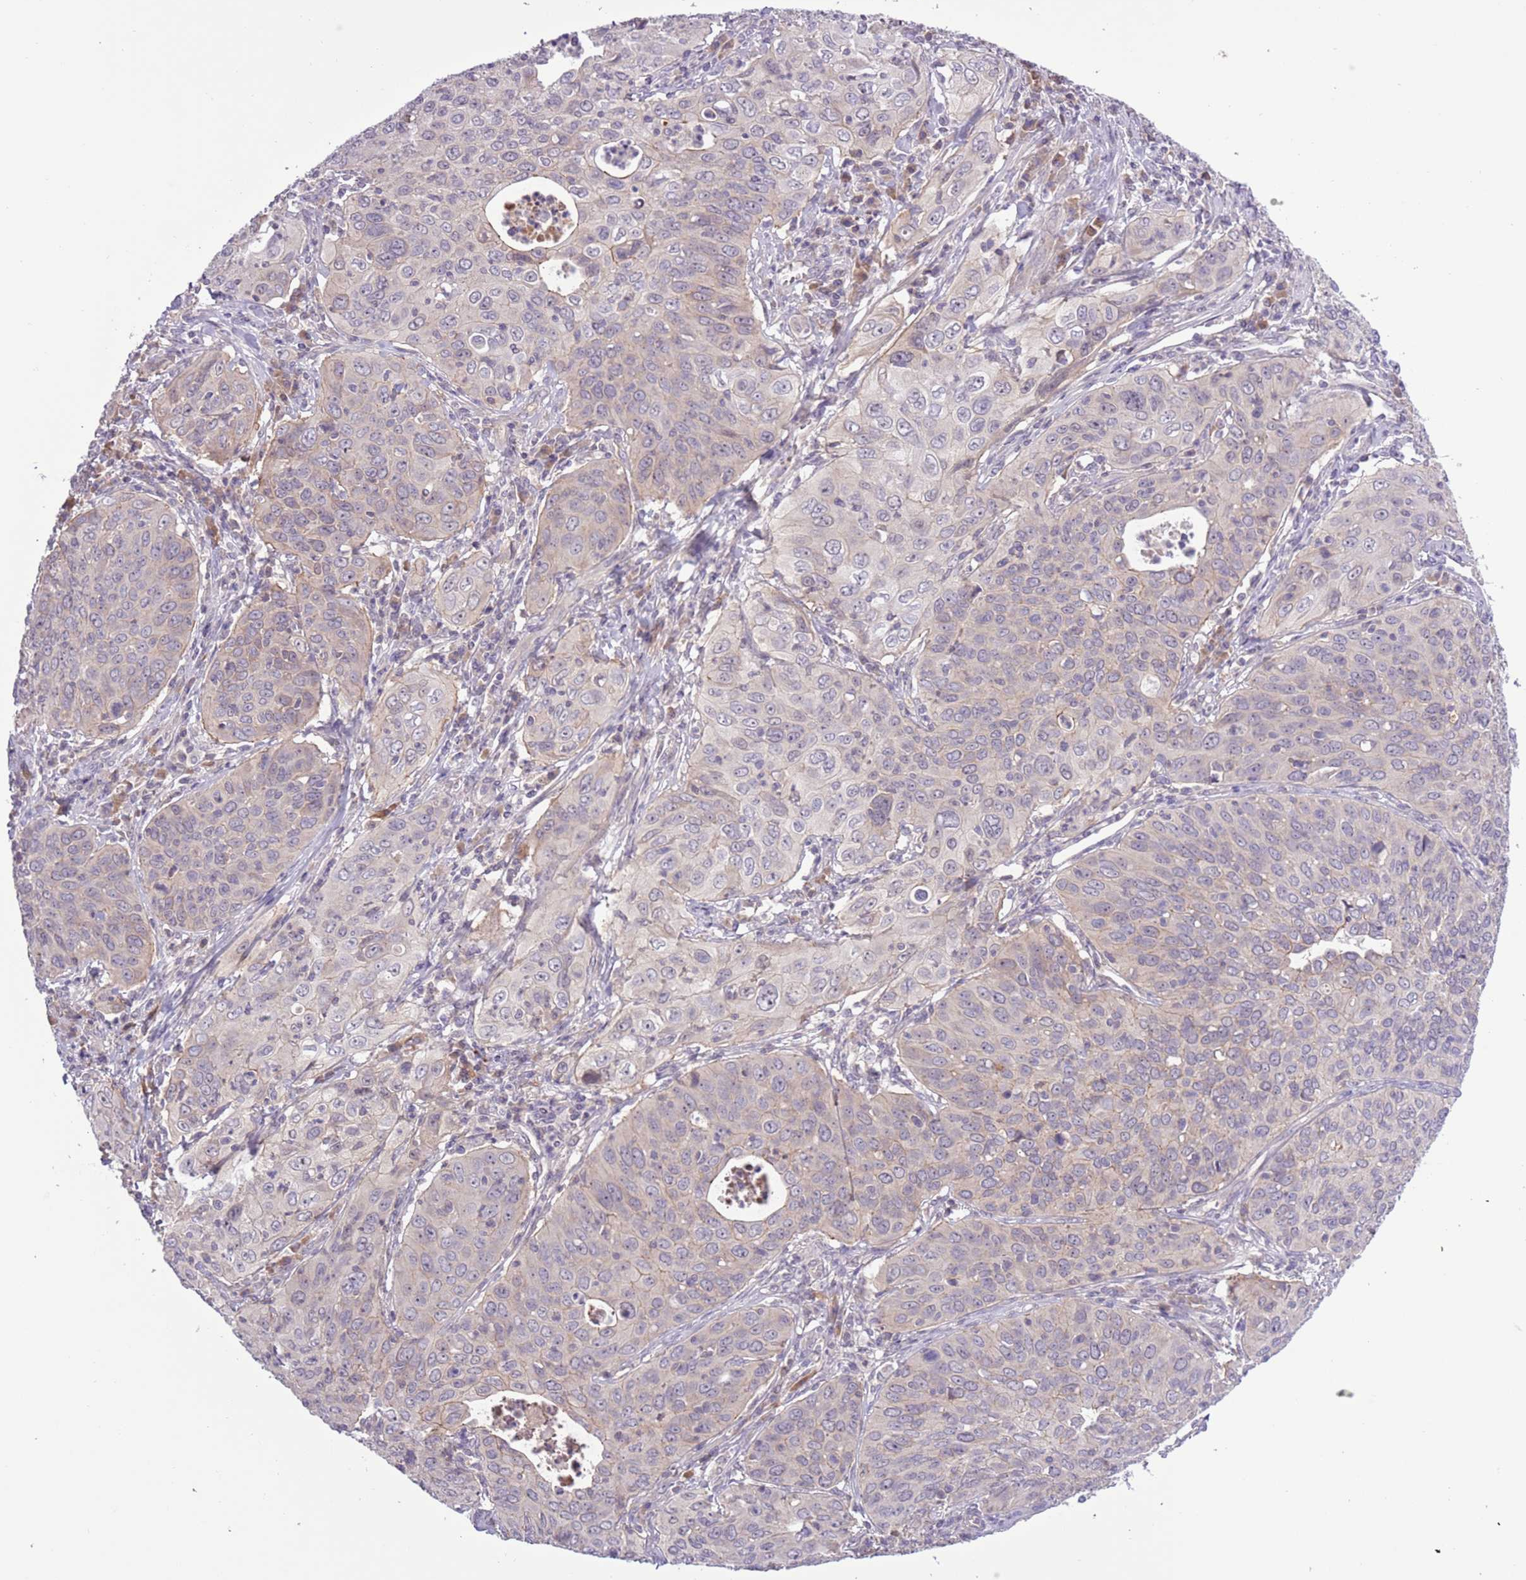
{"staining": {"intensity": "weak", "quantity": "<25%", "location": "cytoplasmic/membranous"}, "tissue": "cervical cancer", "cell_type": "Tumor cells", "image_type": "cancer", "snomed": [{"axis": "morphology", "description": "Squamous cell carcinoma, NOS"}, {"axis": "topography", "description": "Cervix"}], "caption": "Tumor cells are negative for protein expression in human cervical squamous cell carcinoma.", "gene": "SHROOM3", "patient": {"sex": "female", "age": 36}}